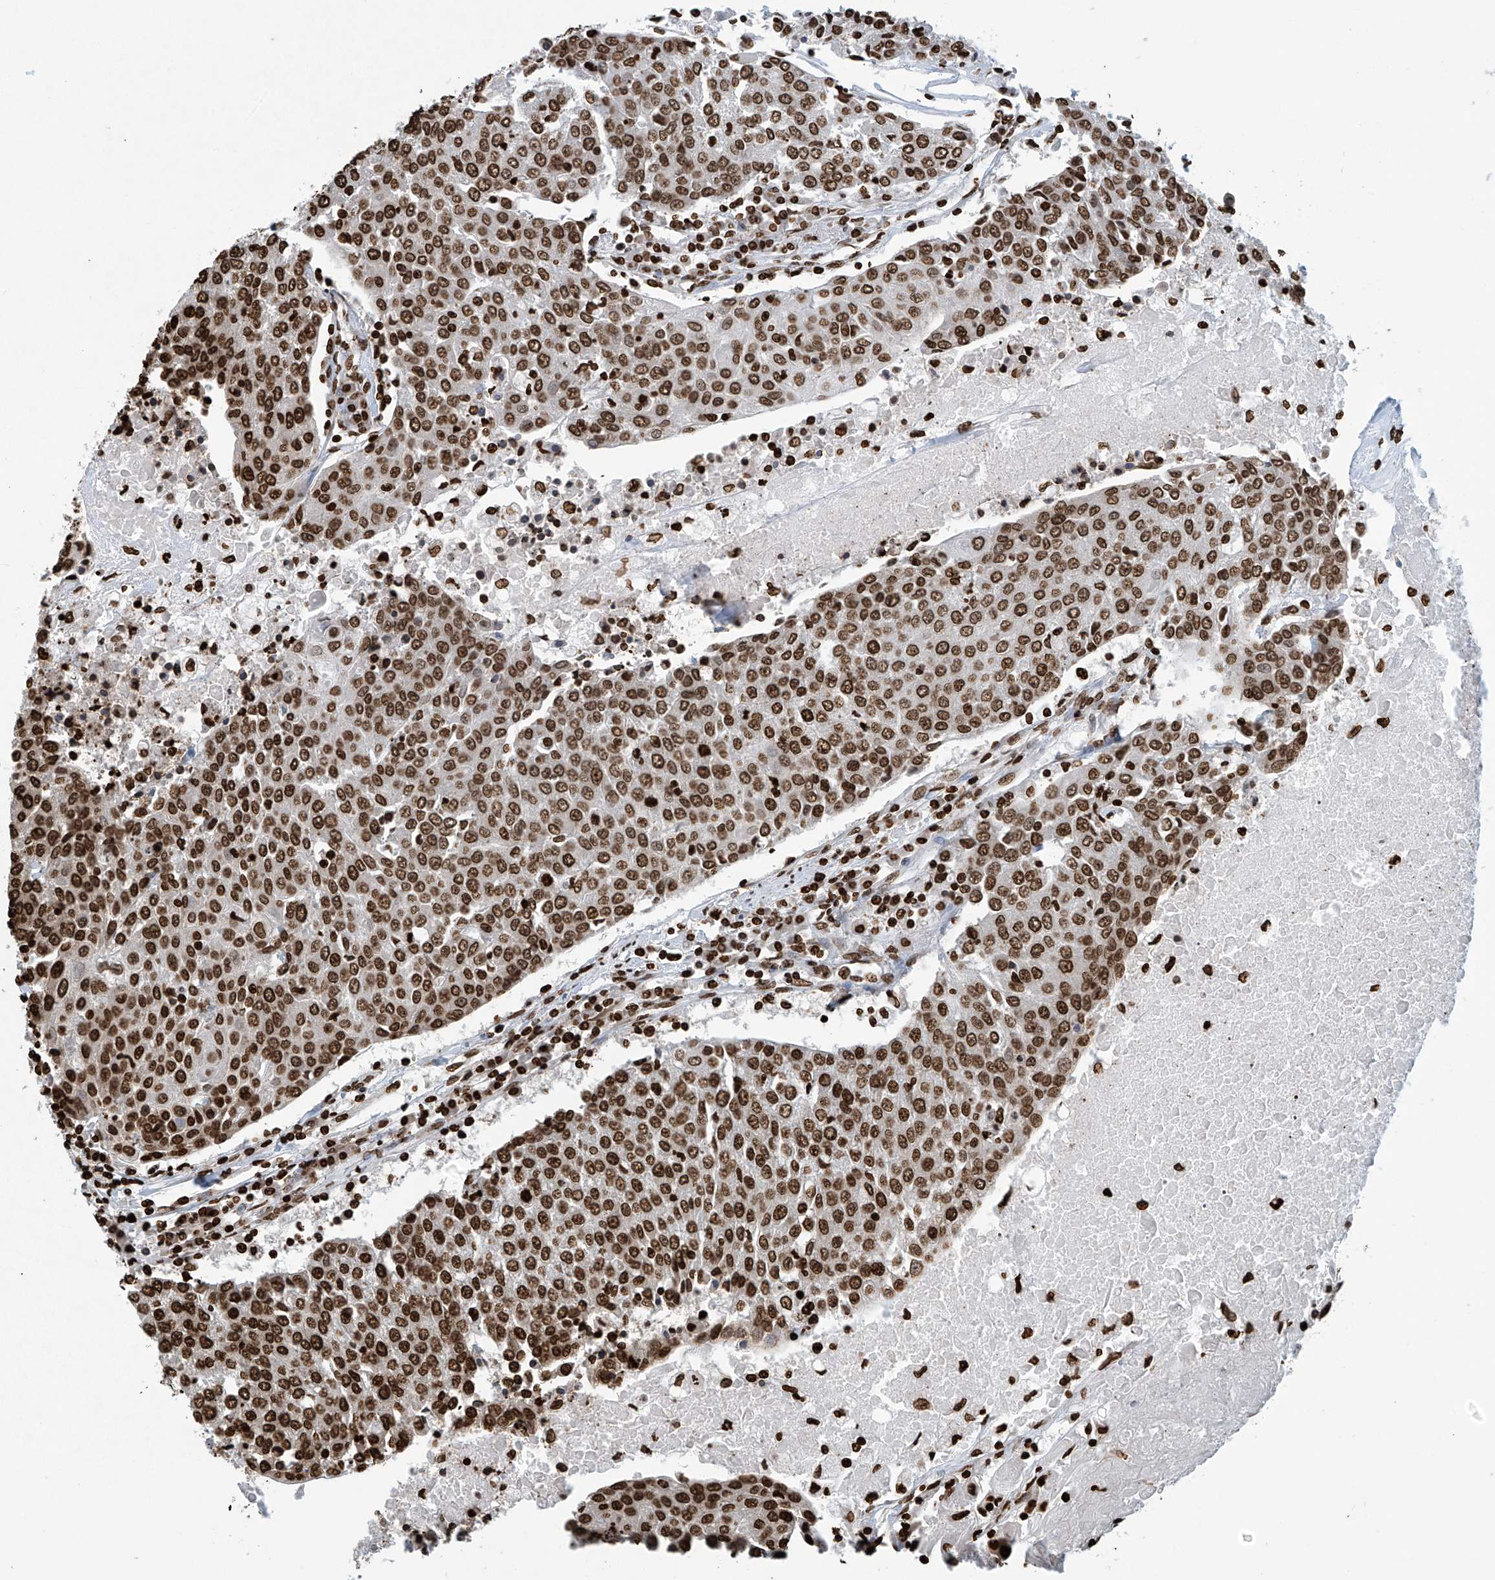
{"staining": {"intensity": "strong", "quantity": ">75%", "location": "nuclear"}, "tissue": "urothelial cancer", "cell_type": "Tumor cells", "image_type": "cancer", "snomed": [{"axis": "morphology", "description": "Urothelial carcinoma, High grade"}, {"axis": "topography", "description": "Urinary bladder"}], "caption": "Brown immunohistochemical staining in urothelial cancer shows strong nuclear positivity in about >75% of tumor cells.", "gene": "DPPA2", "patient": {"sex": "female", "age": 85}}